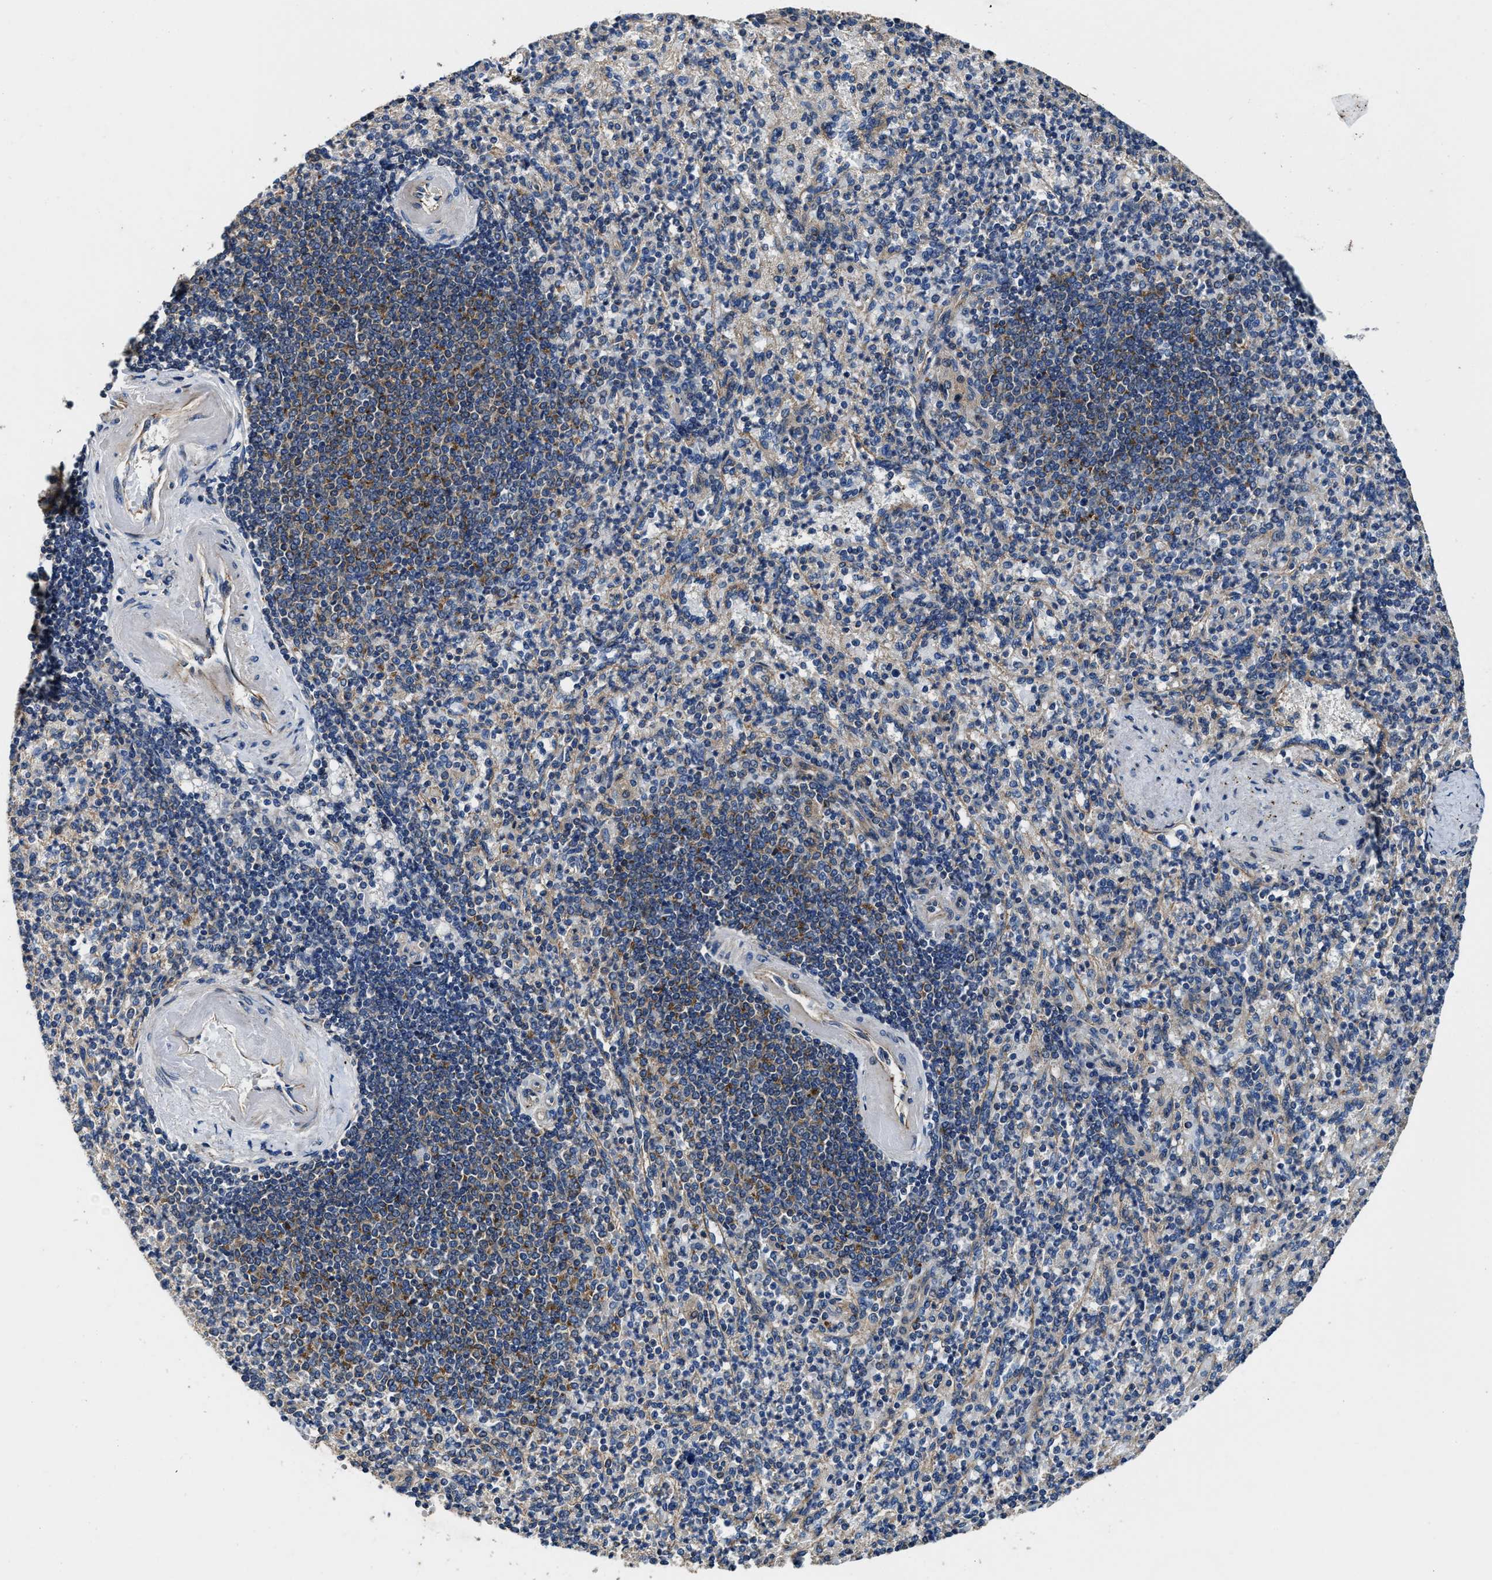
{"staining": {"intensity": "weak", "quantity": "25%-75%", "location": "cytoplasmic/membranous"}, "tissue": "spleen", "cell_type": "Cells in red pulp", "image_type": "normal", "snomed": [{"axis": "morphology", "description": "Normal tissue, NOS"}, {"axis": "topography", "description": "Spleen"}], "caption": "Immunohistochemistry image of normal spleen: spleen stained using immunohistochemistry (IHC) reveals low levels of weak protein expression localized specifically in the cytoplasmic/membranous of cells in red pulp, appearing as a cytoplasmic/membranous brown color.", "gene": "PTAR1", "patient": {"sex": "female", "age": 74}}